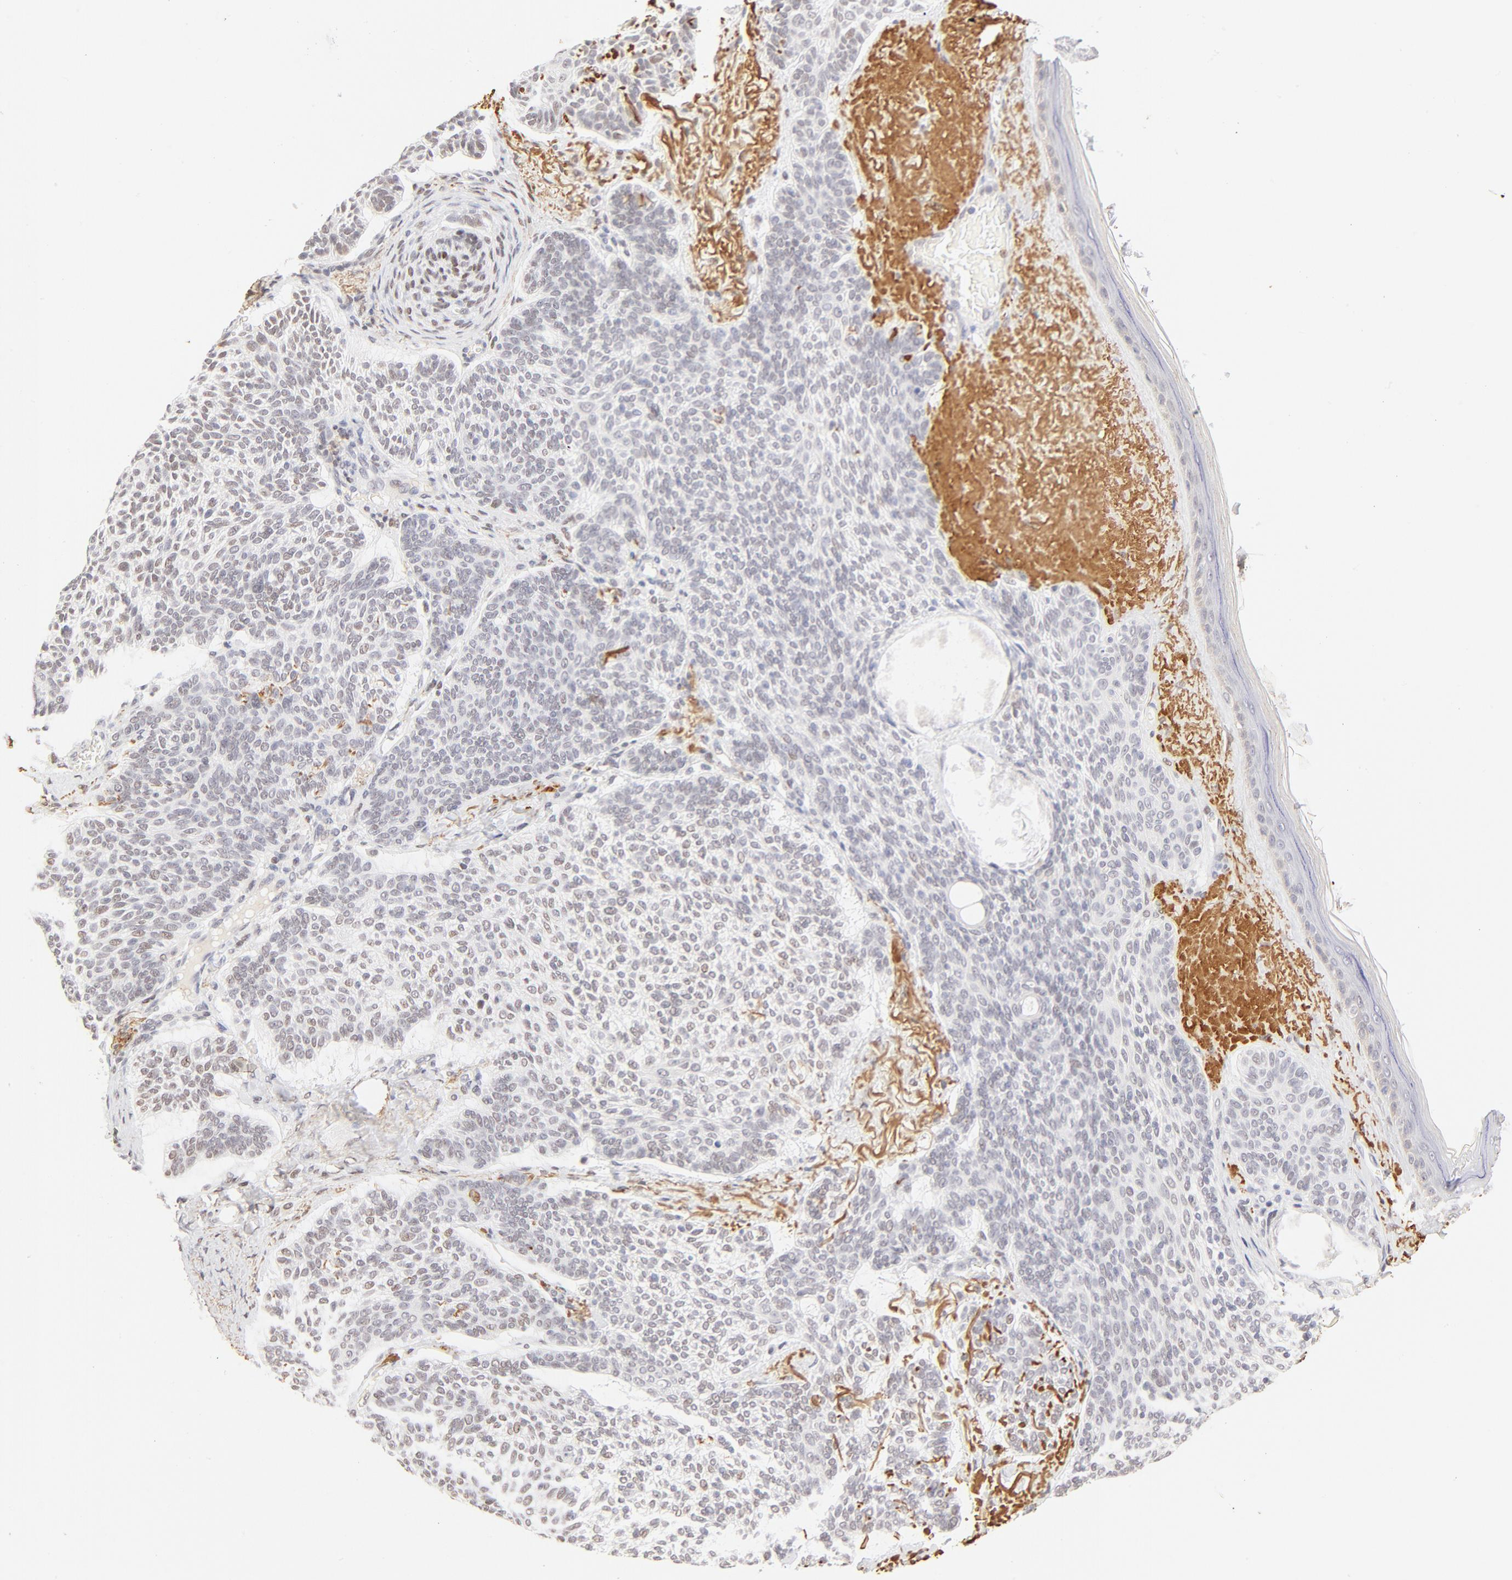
{"staining": {"intensity": "weak", "quantity": "<25%", "location": "nuclear"}, "tissue": "skin cancer", "cell_type": "Tumor cells", "image_type": "cancer", "snomed": [{"axis": "morphology", "description": "Normal tissue, NOS"}, {"axis": "morphology", "description": "Basal cell carcinoma"}, {"axis": "topography", "description": "Skin"}], "caption": "The image exhibits no significant expression in tumor cells of skin basal cell carcinoma.", "gene": "PBX1", "patient": {"sex": "female", "age": 70}}